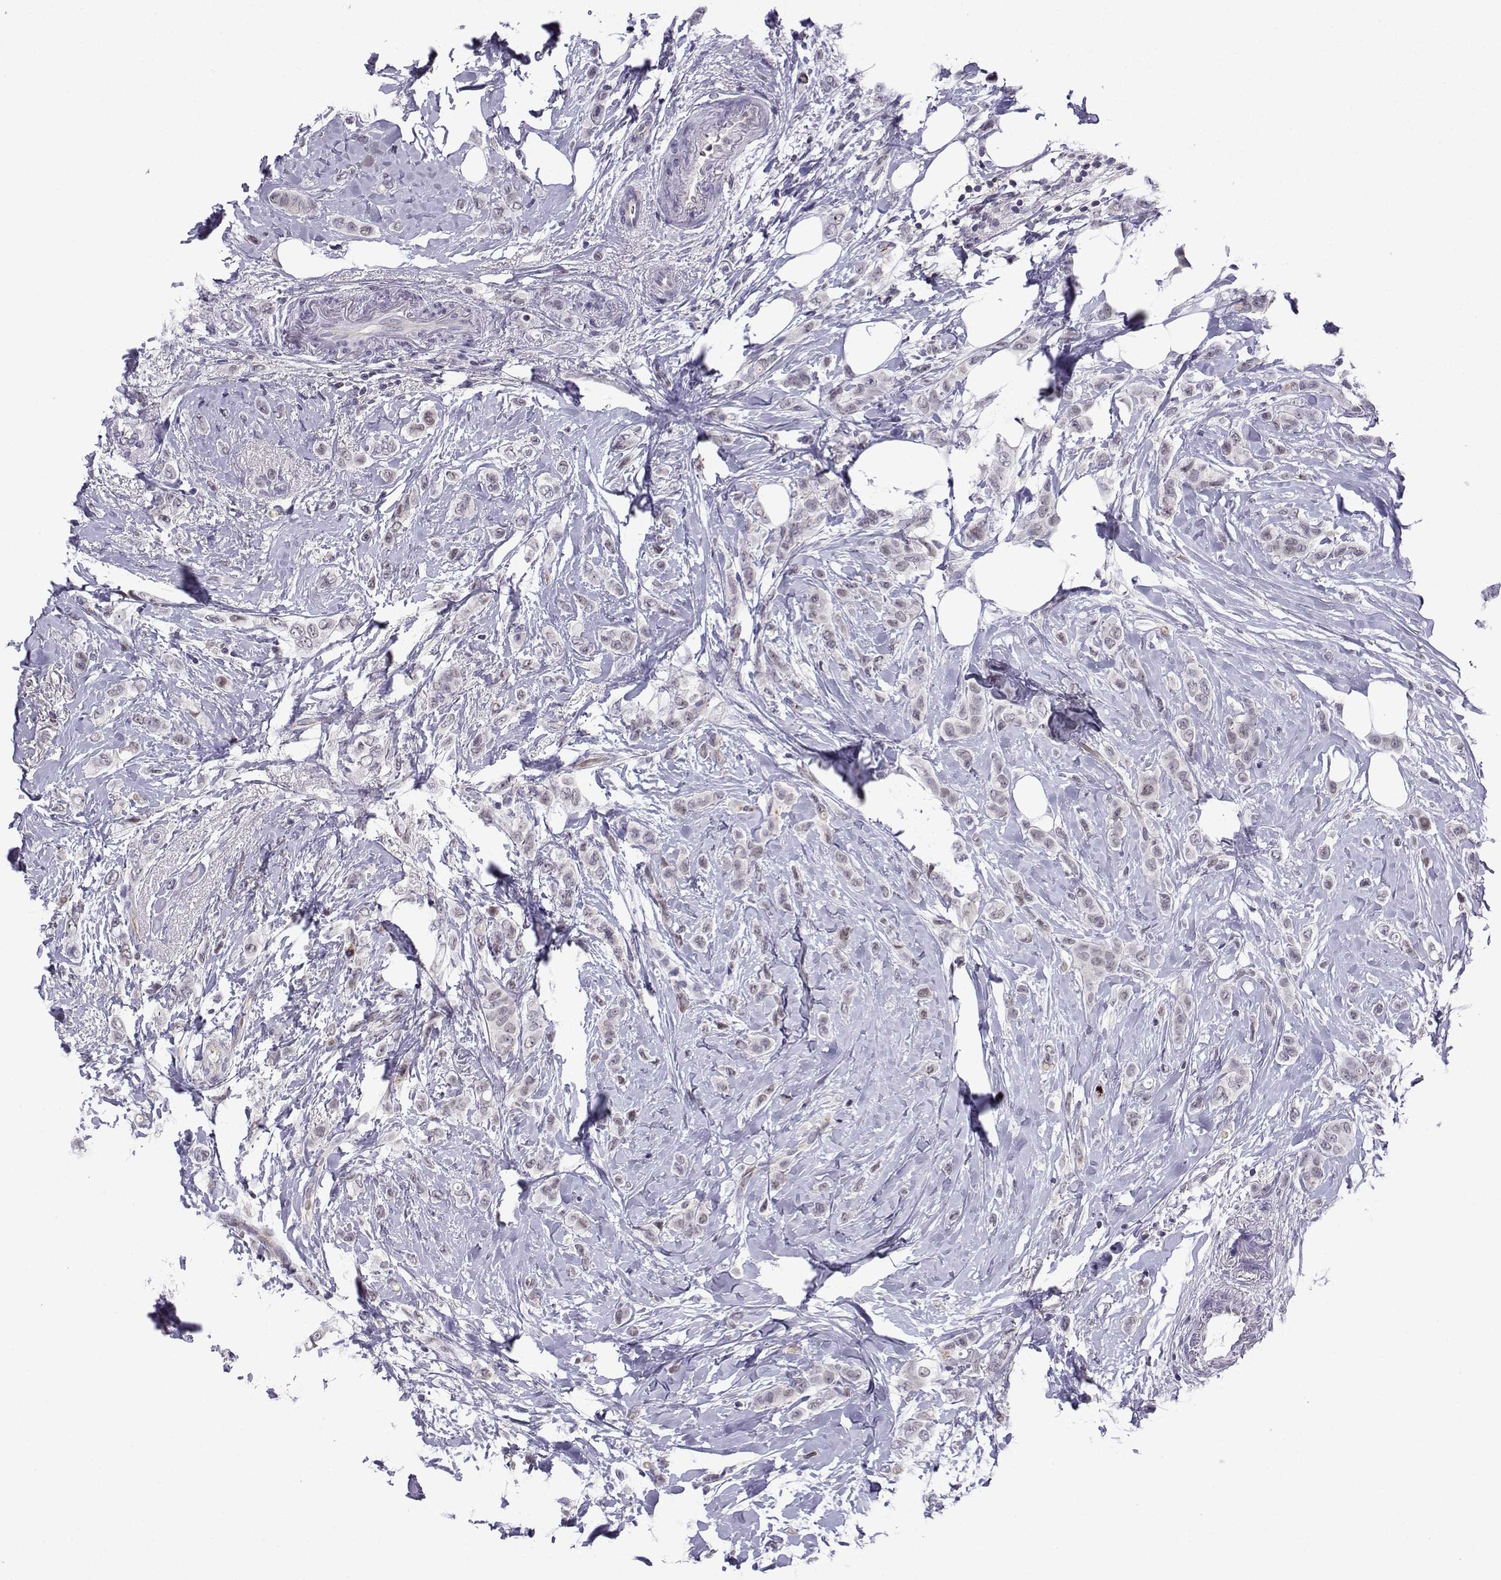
{"staining": {"intensity": "moderate", "quantity": "<25%", "location": "nuclear"}, "tissue": "breast cancer", "cell_type": "Tumor cells", "image_type": "cancer", "snomed": [{"axis": "morphology", "description": "Lobular carcinoma"}, {"axis": "topography", "description": "Breast"}], "caption": "This photomicrograph exhibits breast lobular carcinoma stained with IHC to label a protein in brown. The nuclear of tumor cells show moderate positivity for the protein. Nuclei are counter-stained blue.", "gene": "INCENP", "patient": {"sex": "female", "age": 66}}